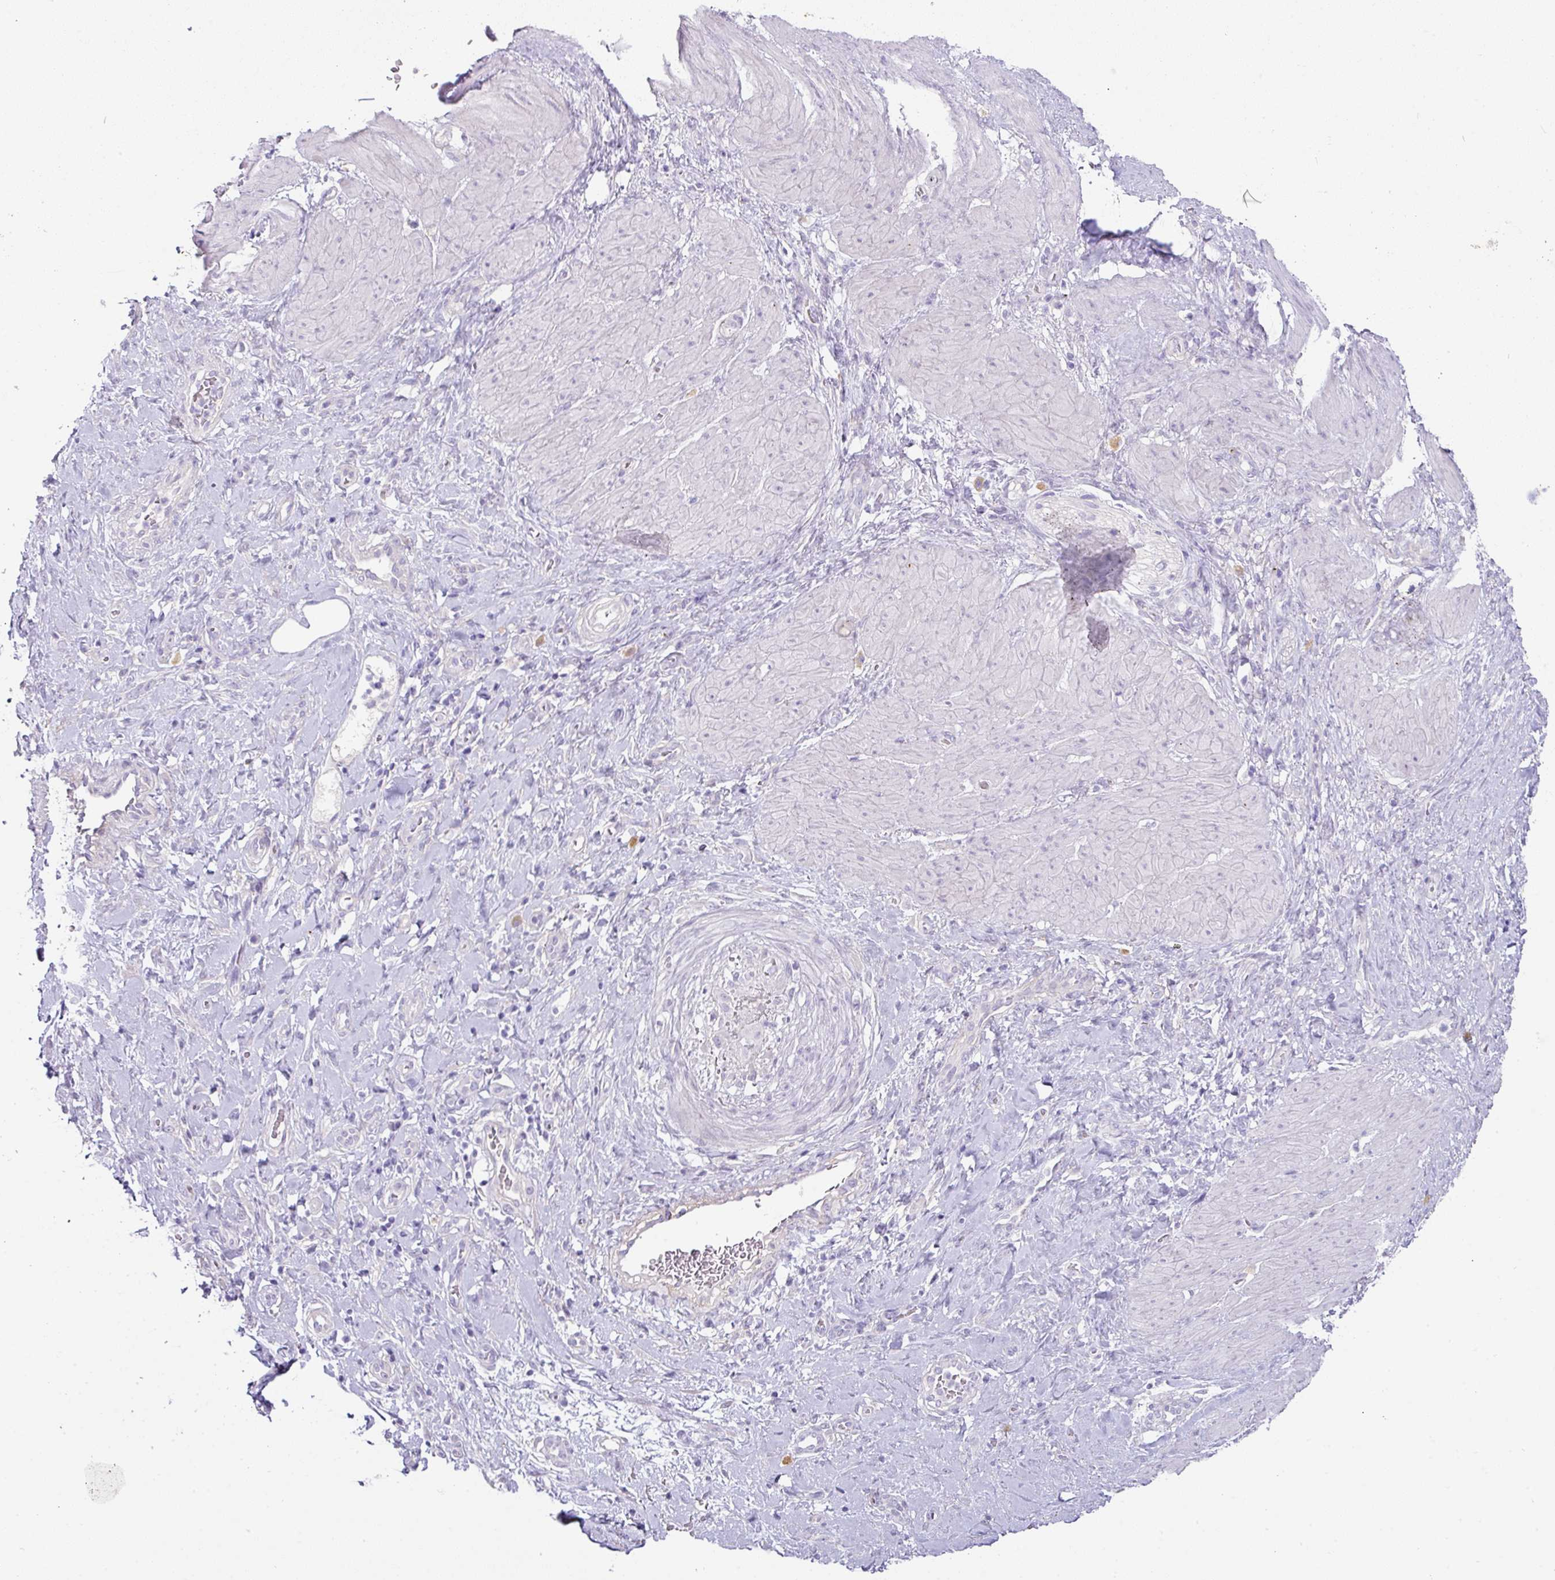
{"staining": {"intensity": "negative", "quantity": "none", "location": "none"}, "tissue": "stomach cancer", "cell_type": "Tumor cells", "image_type": "cancer", "snomed": [{"axis": "morphology", "description": "Adenocarcinoma, NOS"}, {"axis": "topography", "description": "Stomach"}], "caption": "DAB (3,3'-diaminobenzidine) immunohistochemical staining of adenocarcinoma (stomach) shows no significant staining in tumor cells.", "gene": "OR52N1", "patient": {"sex": "male", "age": 48}}